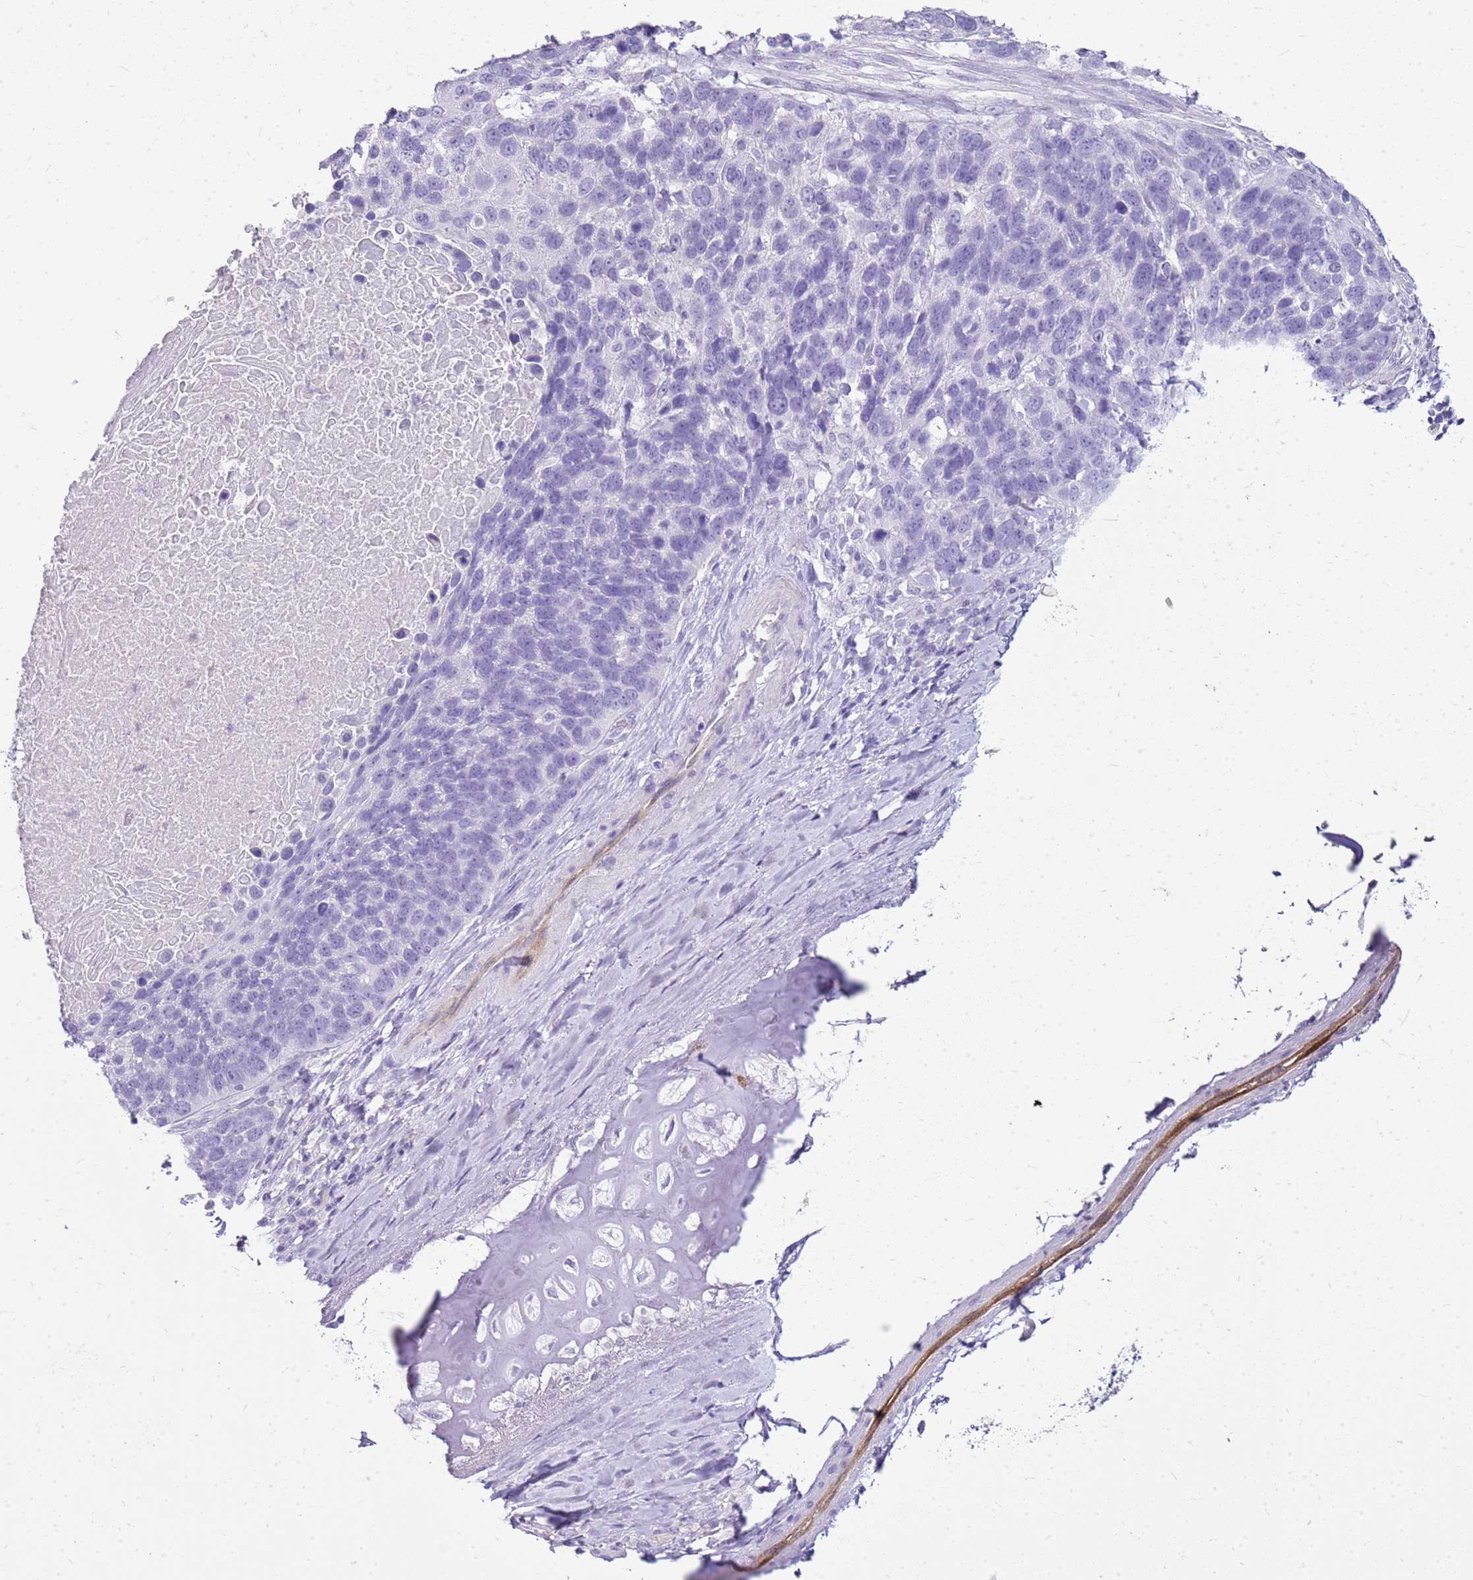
{"staining": {"intensity": "negative", "quantity": "none", "location": "none"}, "tissue": "lung cancer", "cell_type": "Tumor cells", "image_type": "cancer", "snomed": [{"axis": "morphology", "description": "Squamous cell carcinoma, NOS"}, {"axis": "topography", "description": "Lung"}], "caption": "Immunohistochemistry (IHC) histopathology image of neoplastic tissue: human lung cancer (squamous cell carcinoma) stained with DAB demonstrates no significant protein staining in tumor cells. (Brightfield microscopy of DAB (3,3'-diaminobenzidine) immunohistochemistry at high magnification).", "gene": "SULT1E1", "patient": {"sex": "male", "age": 66}}